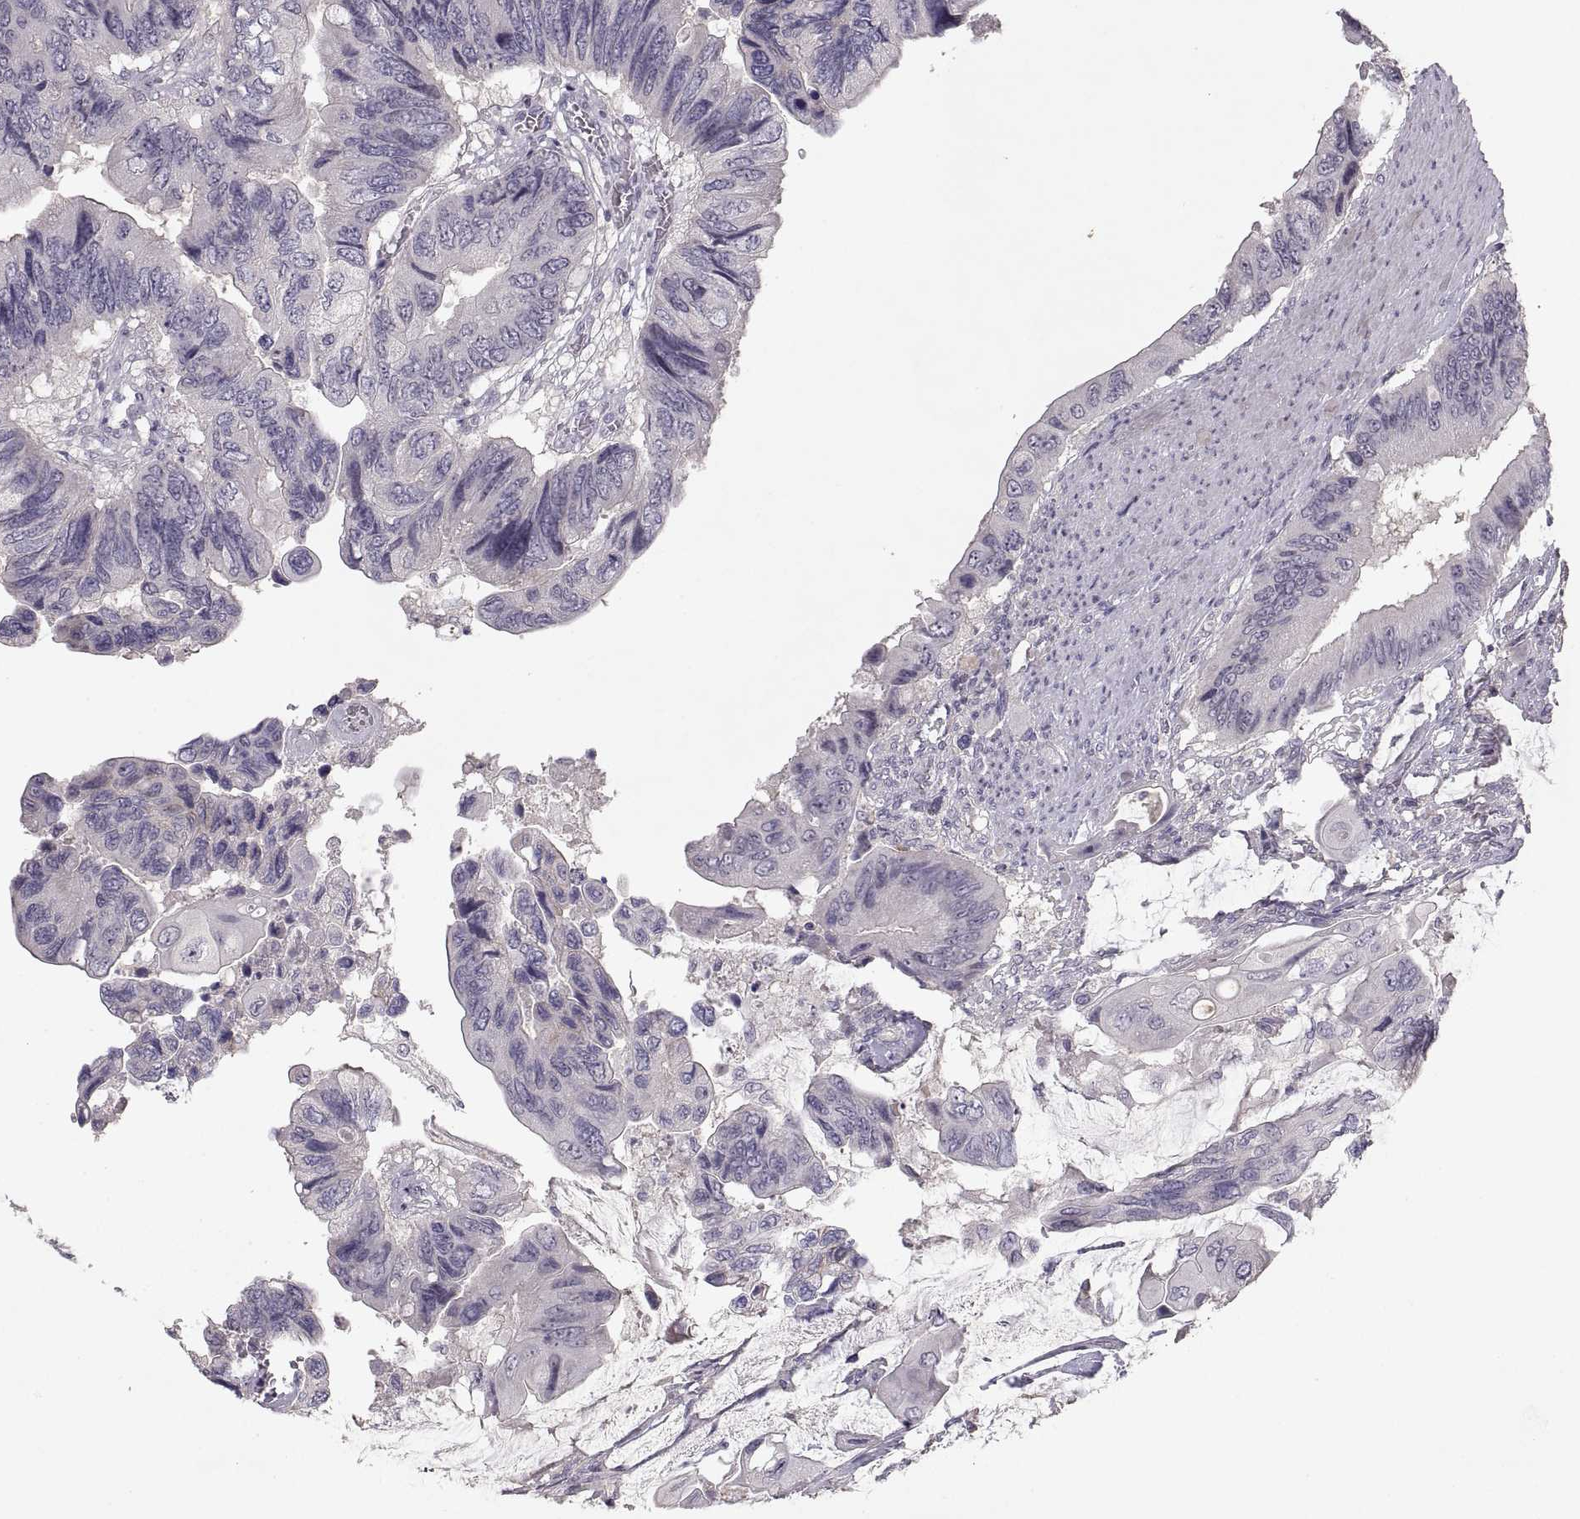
{"staining": {"intensity": "negative", "quantity": "none", "location": "none"}, "tissue": "colorectal cancer", "cell_type": "Tumor cells", "image_type": "cancer", "snomed": [{"axis": "morphology", "description": "Adenocarcinoma, NOS"}, {"axis": "topography", "description": "Rectum"}], "caption": "An image of colorectal cancer (adenocarcinoma) stained for a protein displays no brown staining in tumor cells.", "gene": "ADAM11", "patient": {"sex": "male", "age": 63}}